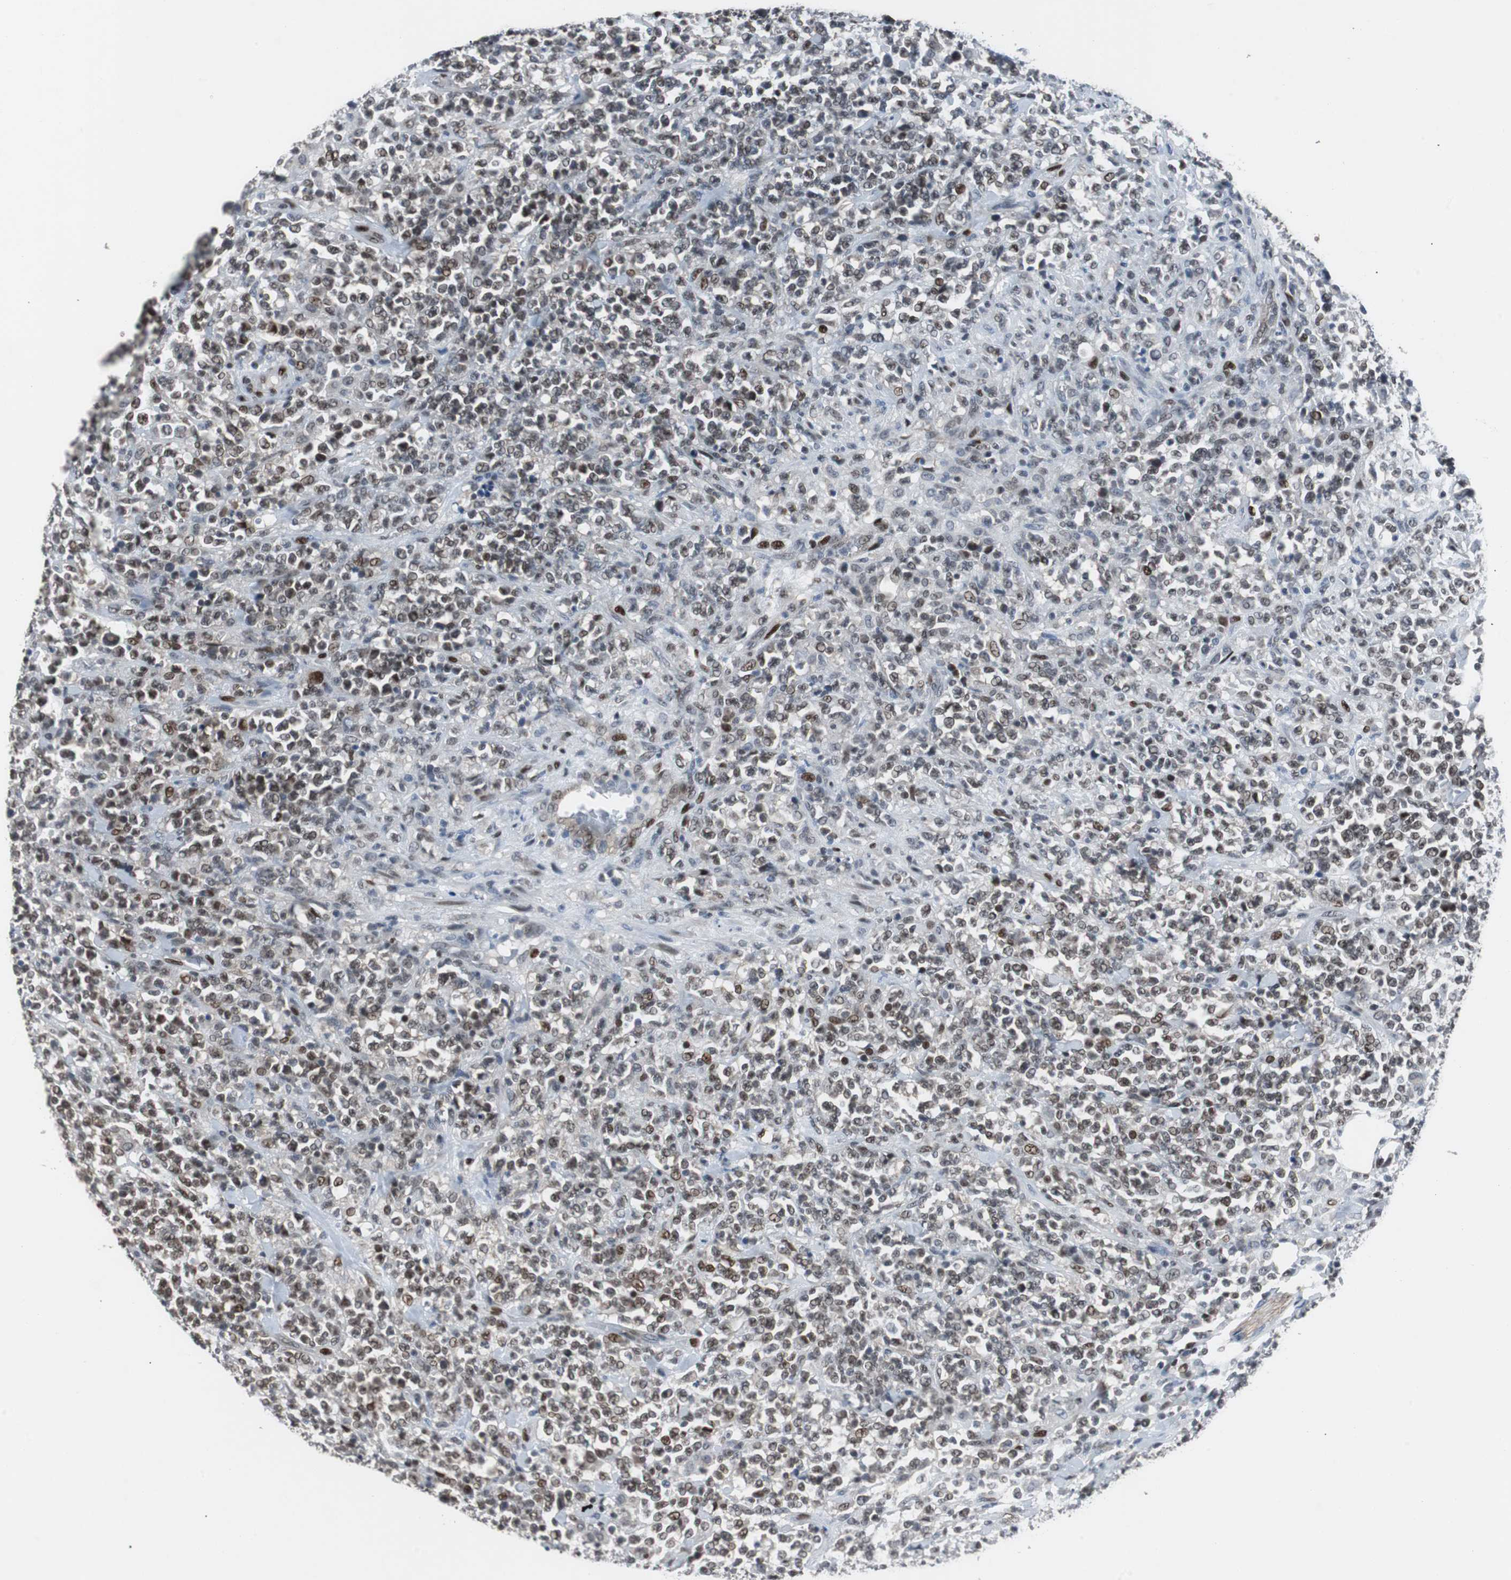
{"staining": {"intensity": "moderate", "quantity": "25%-75%", "location": "nuclear"}, "tissue": "lymphoma", "cell_type": "Tumor cells", "image_type": "cancer", "snomed": [{"axis": "morphology", "description": "Malignant lymphoma, non-Hodgkin's type, High grade"}, {"axis": "topography", "description": "Soft tissue"}], "caption": "Lymphoma stained with a protein marker reveals moderate staining in tumor cells.", "gene": "ZHX2", "patient": {"sex": "male", "age": 18}}